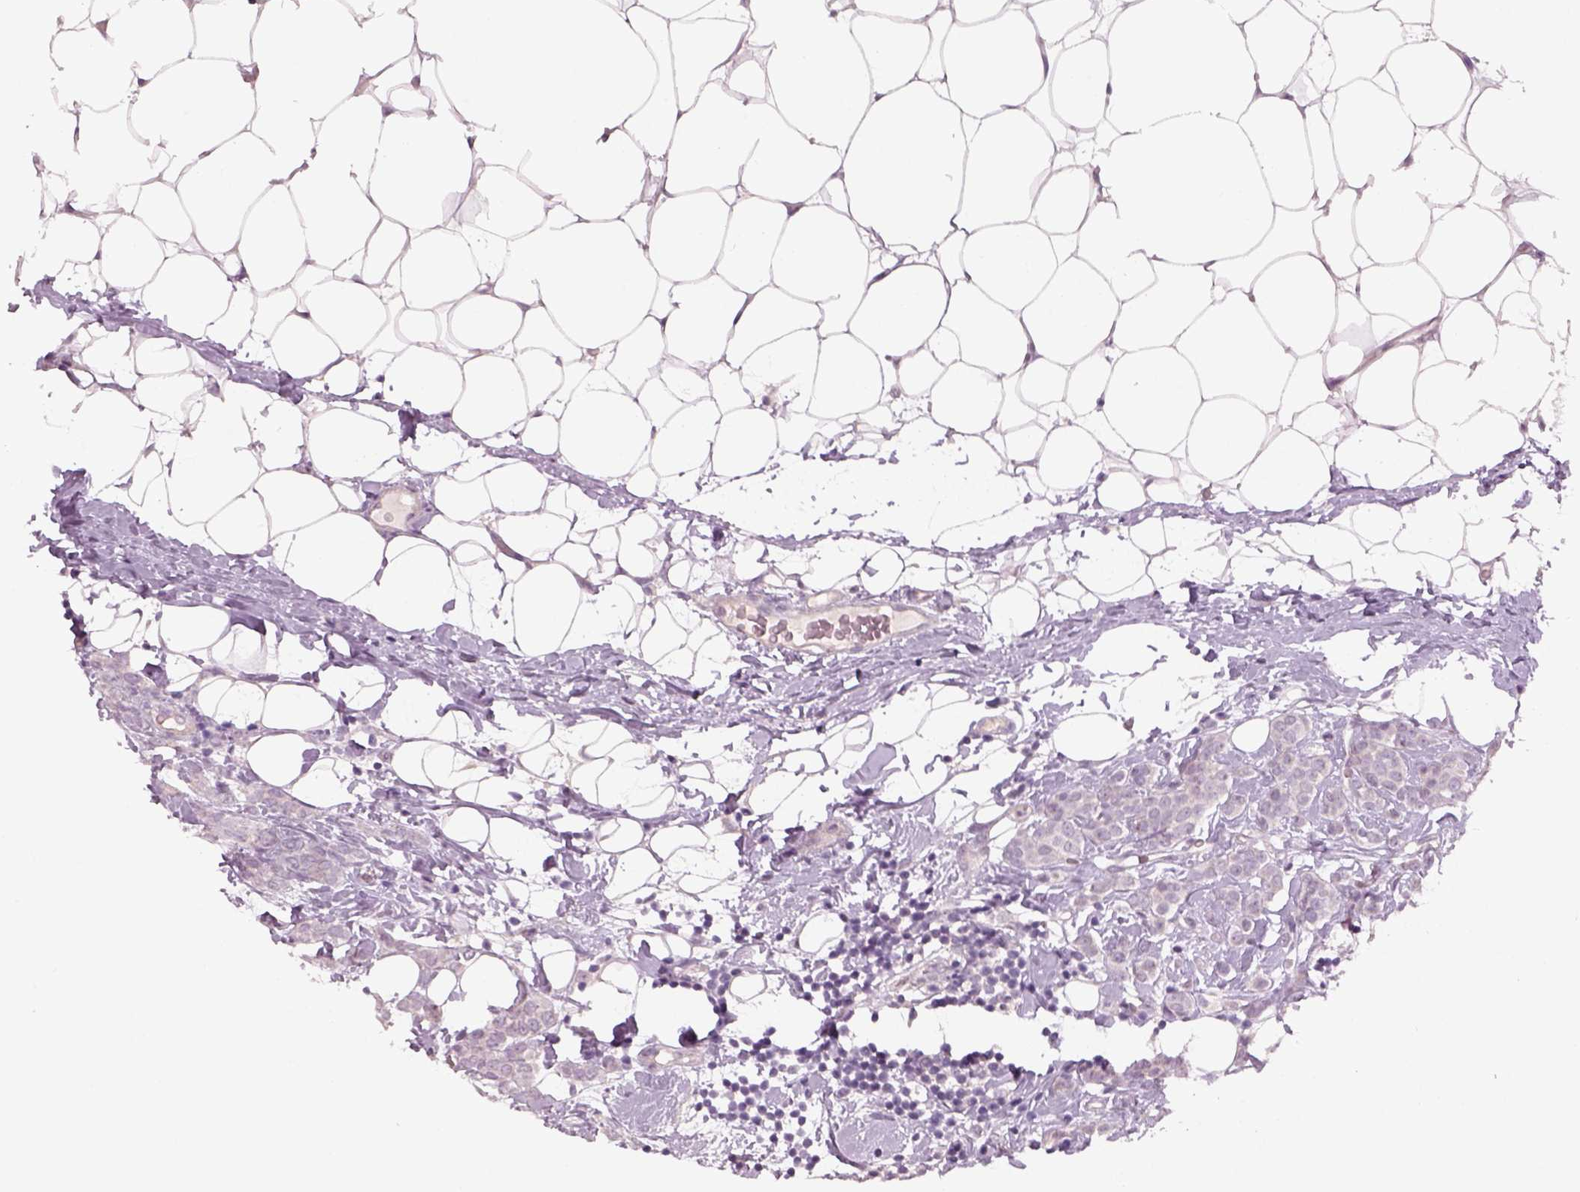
{"staining": {"intensity": "negative", "quantity": "none", "location": "none"}, "tissue": "breast cancer", "cell_type": "Tumor cells", "image_type": "cancer", "snomed": [{"axis": "morphology", "description": "Lobular carcinoma"}, {"axis": "topography", "description": "Breast"}], "caption": "The immunohistochemistry (IHC) photomicrograph has no significant expression in tumor cells of breast cancer tissue.", "gene": "PENK", "patient": {"sex": "female", "age": 49}}